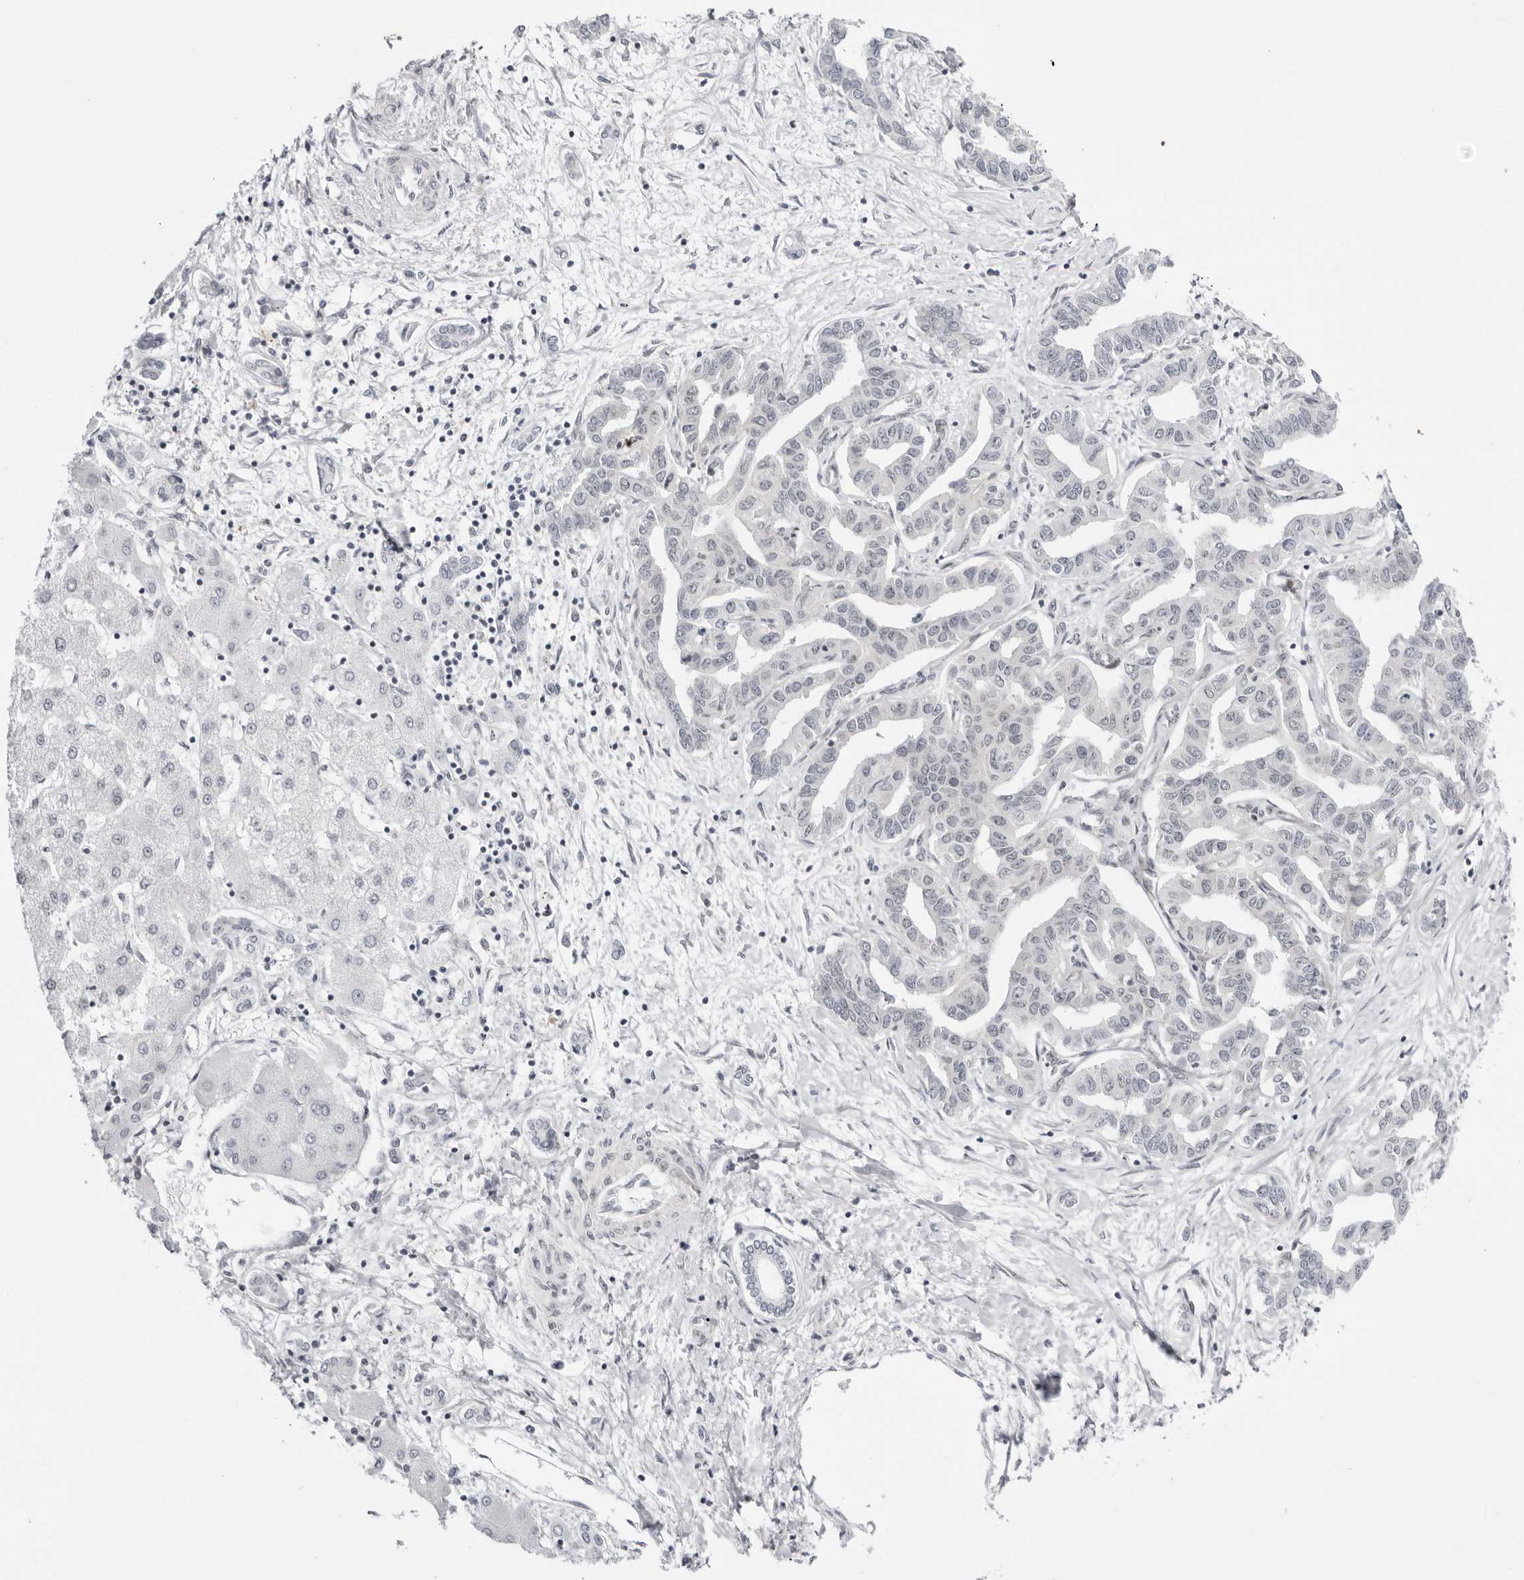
{"staining": {"intensity": "negative", "quantity": "none", "location": "none"}, "tissue": "liver cancer", "cell_type": "Tumor cells", "image_type": "cancer", "snomed": [{"axis": "morphology", "description": "Cholangiocarcinoma"}, {"axis": "topography", "description": "Liver"}], "caption": "Cholangiocarcinoma (liver) was stained to show a protein in brown. There is no significant expression in tumor cells. (Immunohistochemistry (ihc), brightfield microscopy, high magnification).", "gene": "PPP2R5C", "patient": {"sex": "male", "age": 59}}